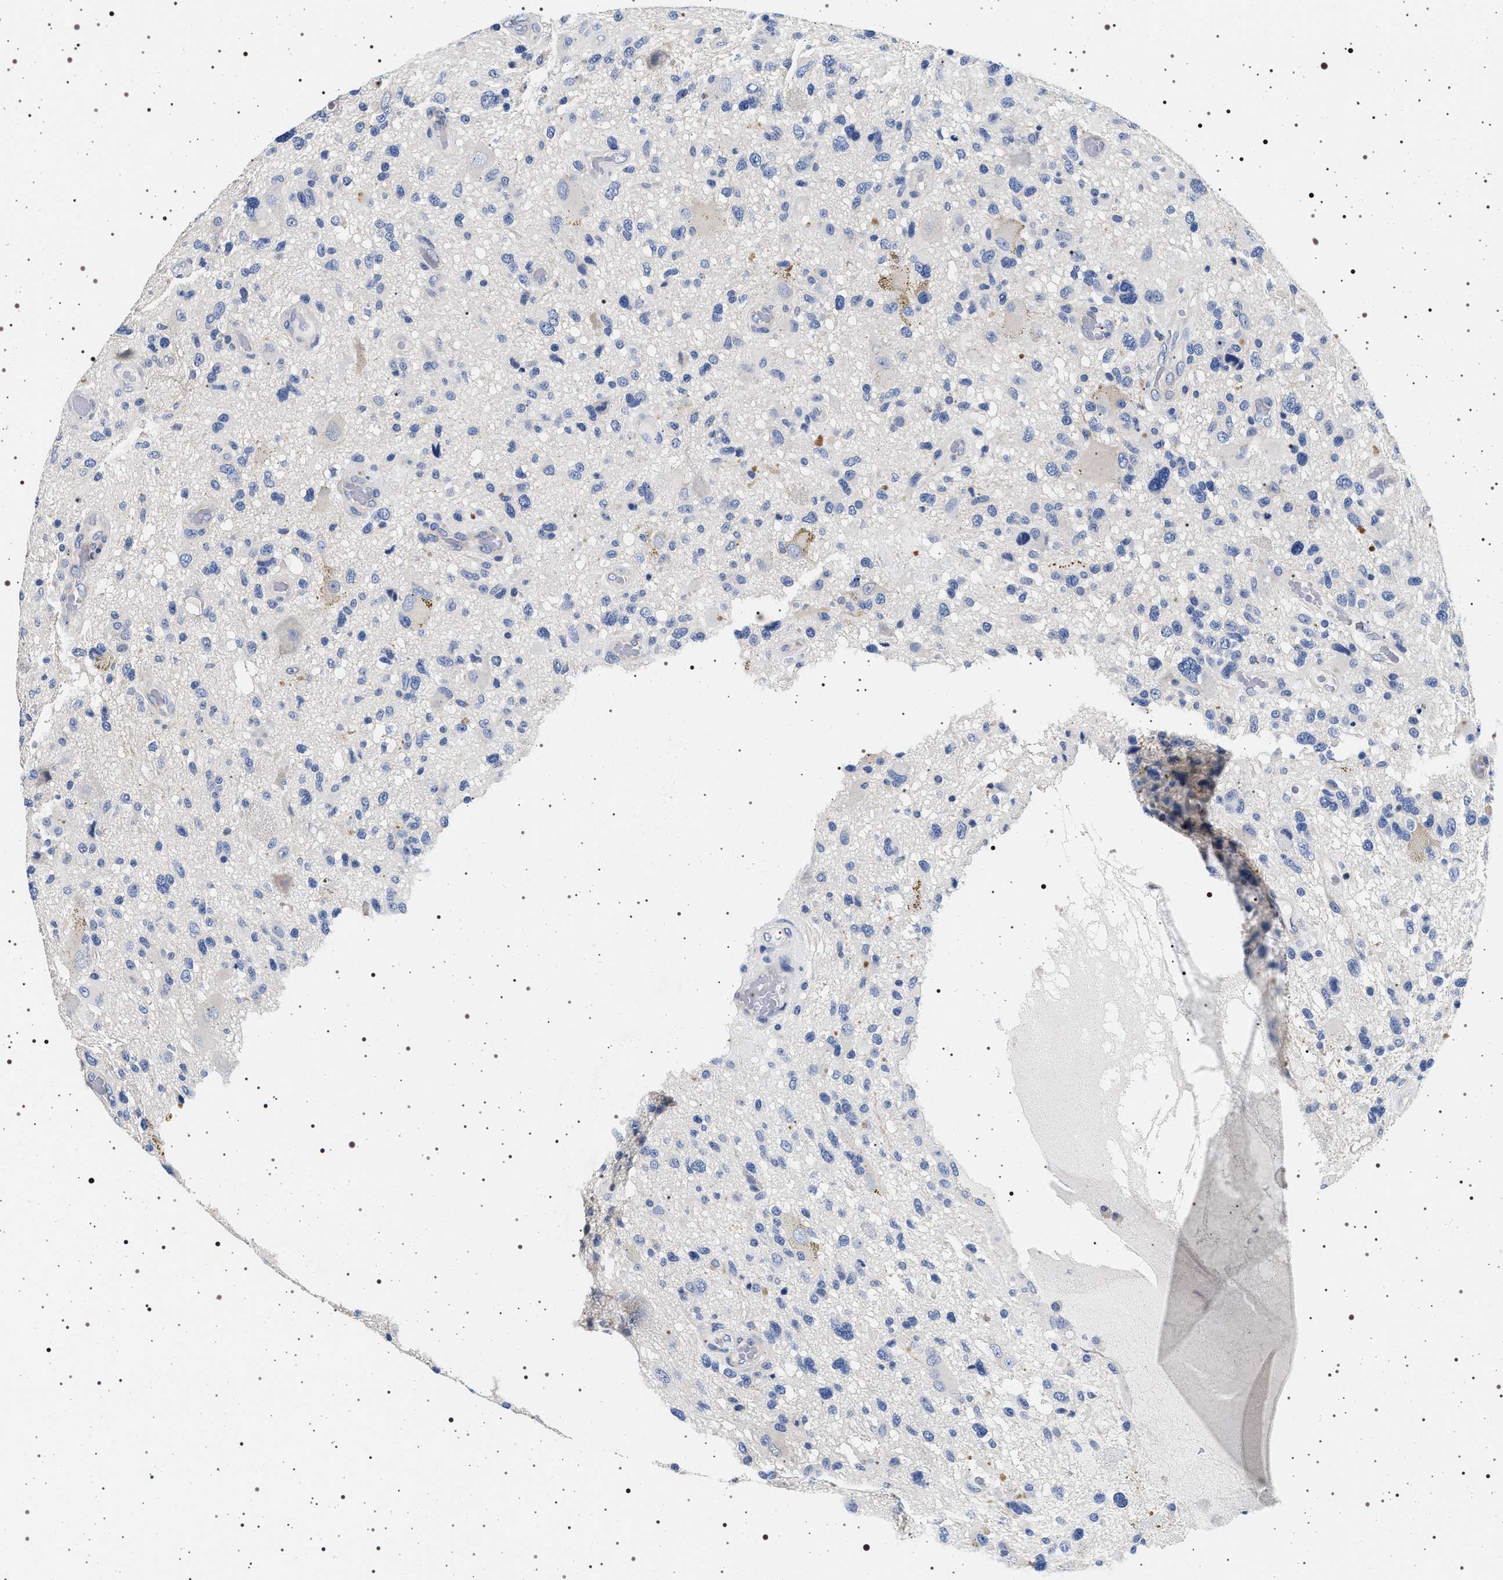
{"staining": {"intensity": "weak", "quantity": "<25%", "location": "cytoplasmic/membranous"}, "tissue": "glioma", "cell_type": "Tumor cells", "image_type": "cancer", "snomed": [{"axis": "morphology", "description": "Glioma, malignant, High grade"}, {"axis": "topography", "description": "Brain"}], "caption": "A high-resolution image shows IHC staining of glioma, which demonstrates no significant expression in tumor cells.", "gene": "HSD17B1", "patient": {"sex": "male", "age": 33}}